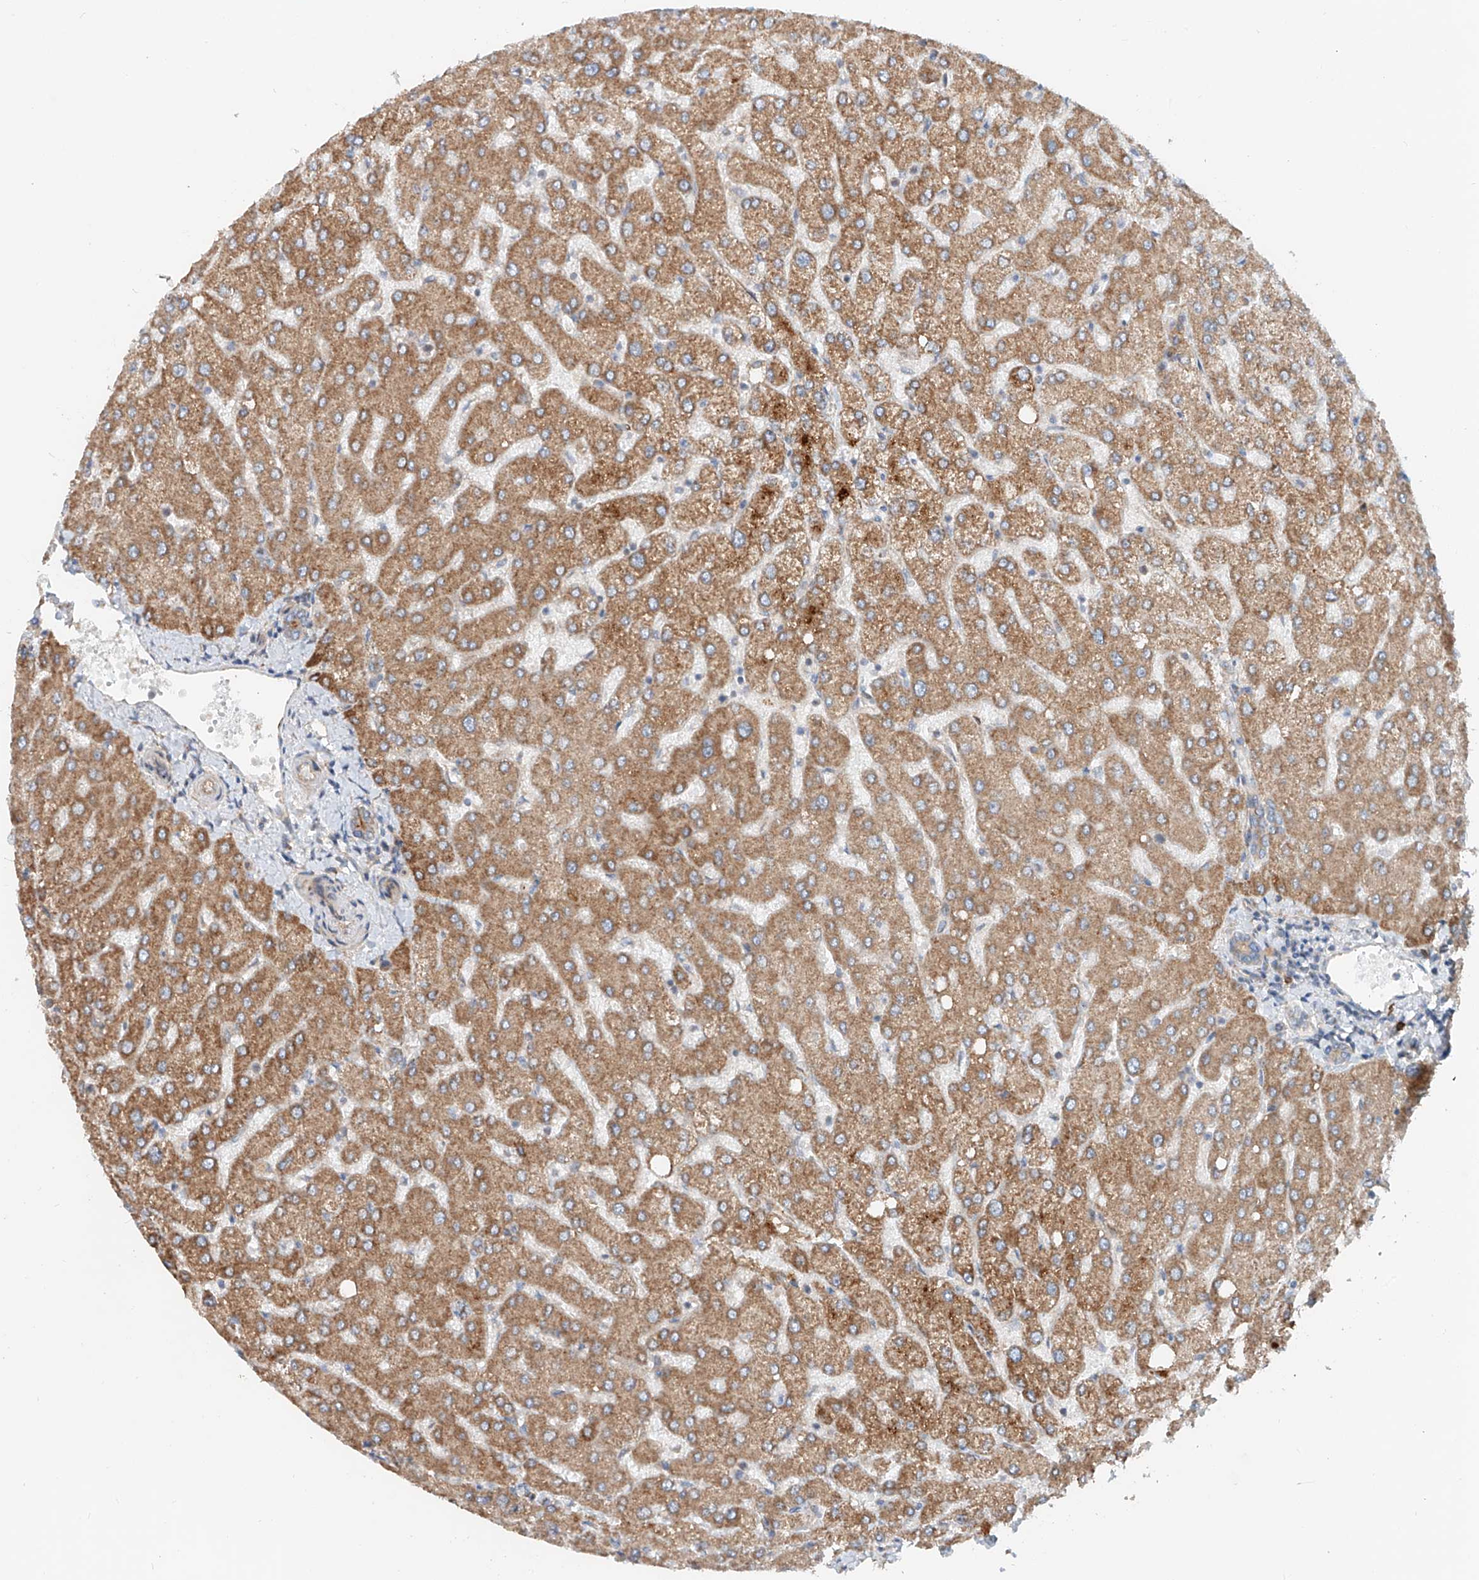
{"staining": {"intensity": "weak", "quantity": "25%-75%", "location": "cytoplasmic/membranous"}, "tissue": "liver", "cell_type": "Cholangiocytes", "image_type": "normal", "snomed": [{"axis": "morphology", "description": "Normal tissue, NOS"}, {"axis": "topography", "description": "Liver"}], "caption": "Cholangiocytes demonstrate weak cytoplasmic/membranous expression in approximately 25%-75% of cells in normal liver.", "gene": "SNAP29", "patient": {"sex": "female", "age": 54}}